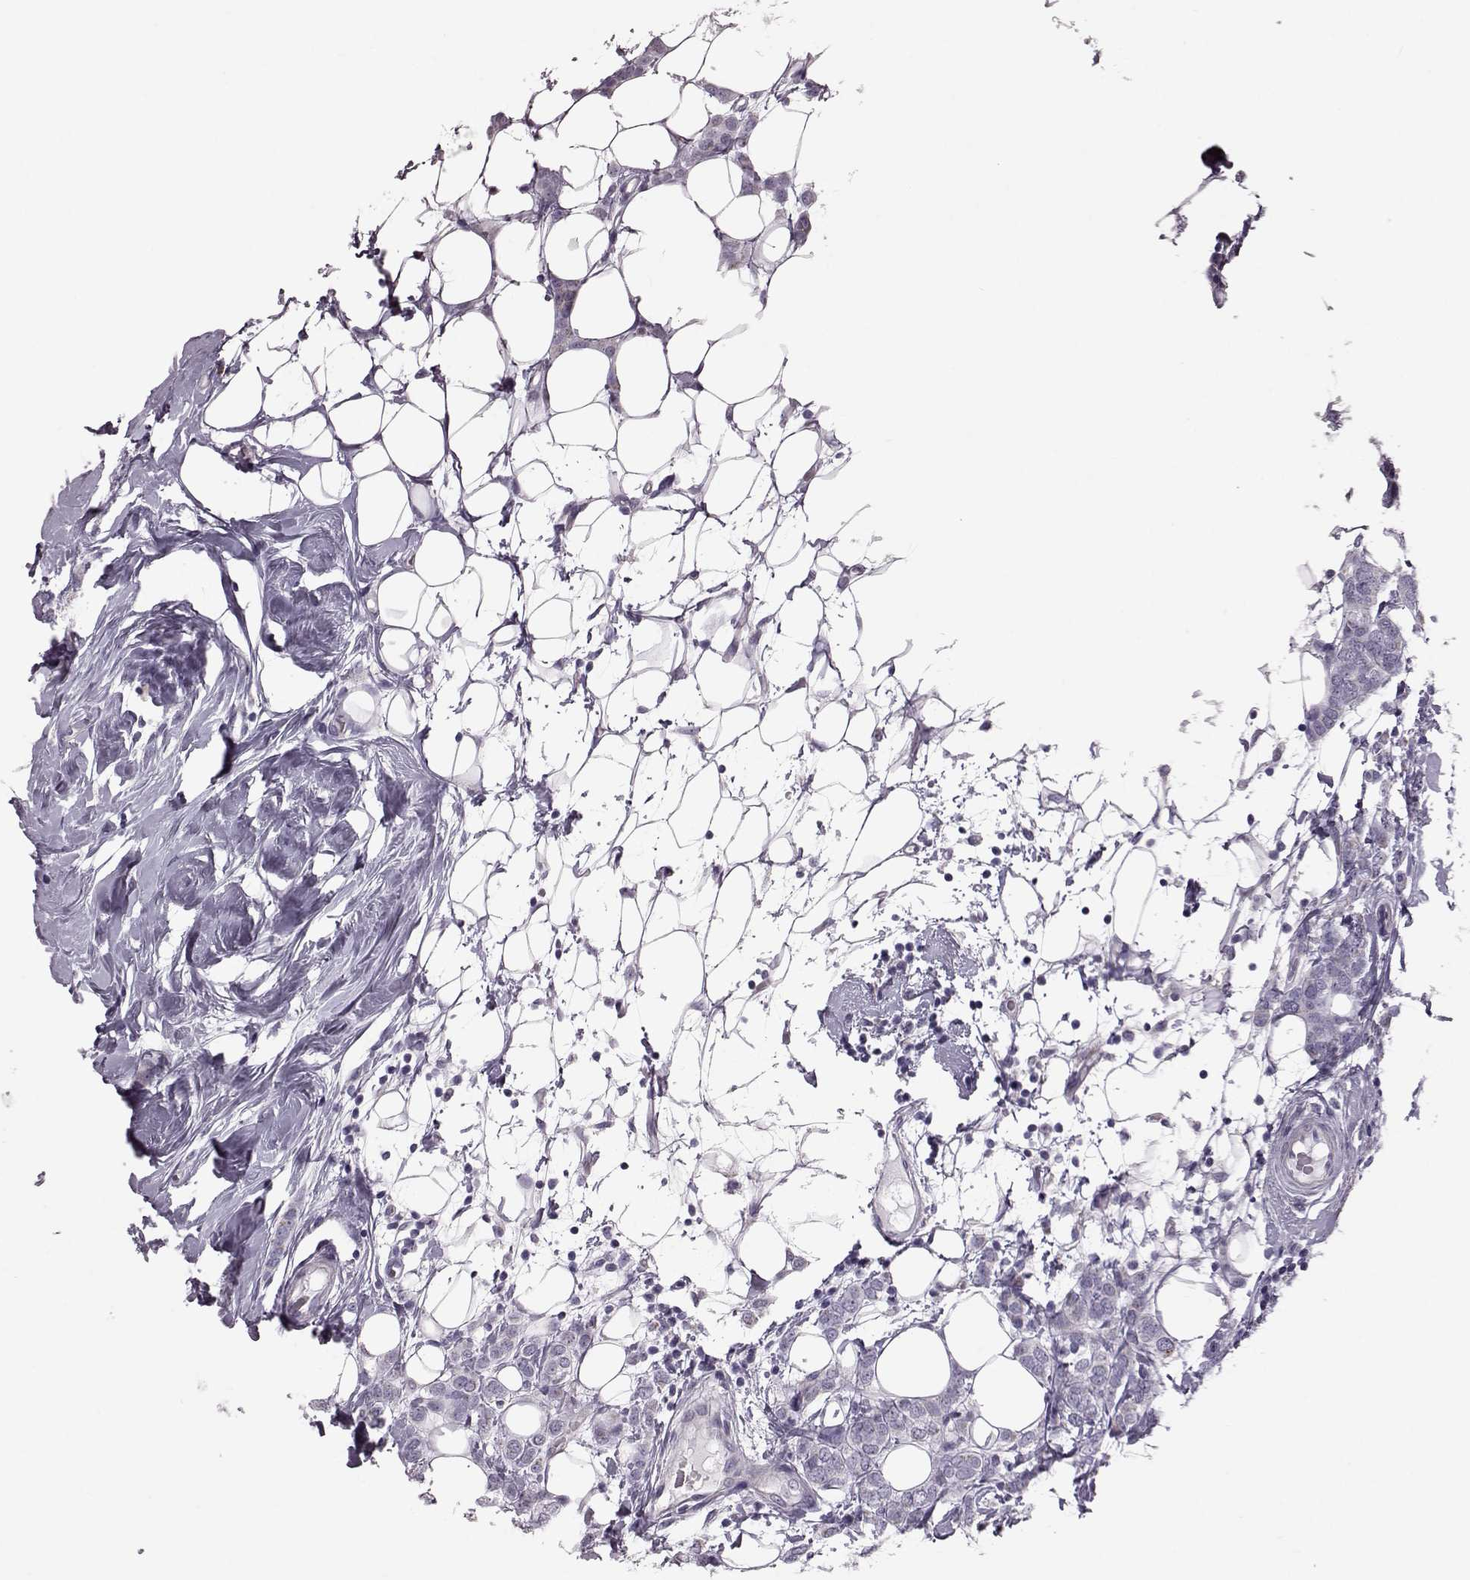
{"staining": {"intensity": "negative", "quantity": "none", "location": "none"}, "tissue": "breast cancer", "cell_type": "Tumor cells", "image_type": "cancer", "snomed": [{"axis": "morphology", "description": "Lobular carcinoma"}, {"axis": "topography", "description": "Breast"}], "caption": "IHC histopathology image of breast lobular carcinoma stained for a protein (brown), which displays no positivity in tumor cells. (Stains: DAB IHC with hematoxylin counter stain, Microscopy: brightfield microscopy at high magnification).", "gene": "RIMS2", "patient": {"sex": "female", "age": 49}}